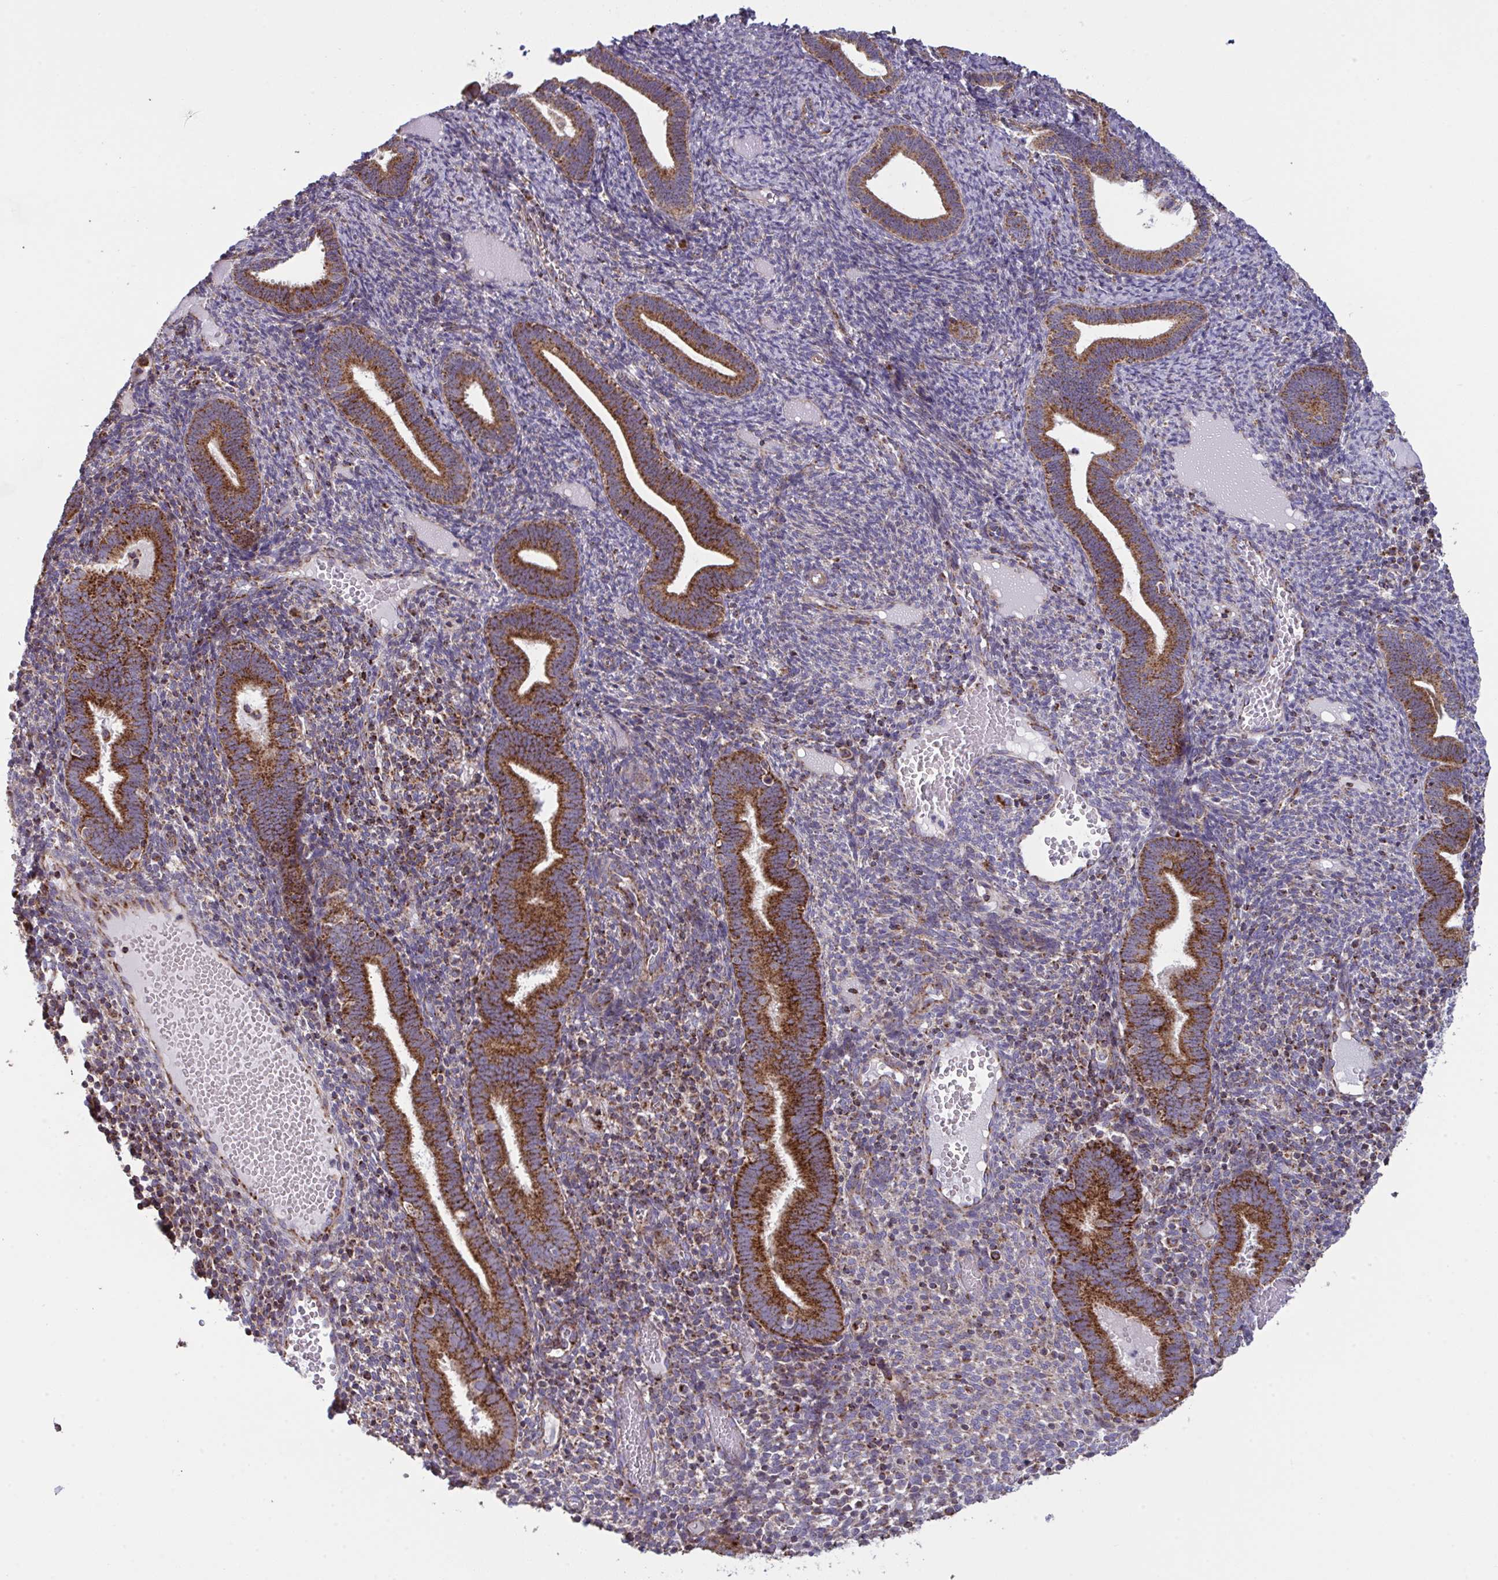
{"staining": {"intensity": "moderate", "quantity": "<25%", "location": "cytoplasmic/membranous"}, "tissue": "endometrium", "cell_type": "Cells in endometrial stroma", "image_type": "normal", "snomed": [{"axis": "morphology", "description": "Normal tissue, NOS"}, {"axis": "topography", "description": "Endometrium"}], "caption": "Endometrium stained for a protein displays moderate cytoplasmic/membranous positivity in cells in endometrial stroma. The staining is performed using DAB (3,3'-diaminobenzidine) brown chromogen to label protein expression. The nuclei are counter-stained blue using hematoxylin.", "gene": "MICOS10", "patient": {"sex": "female", "age": 41}}